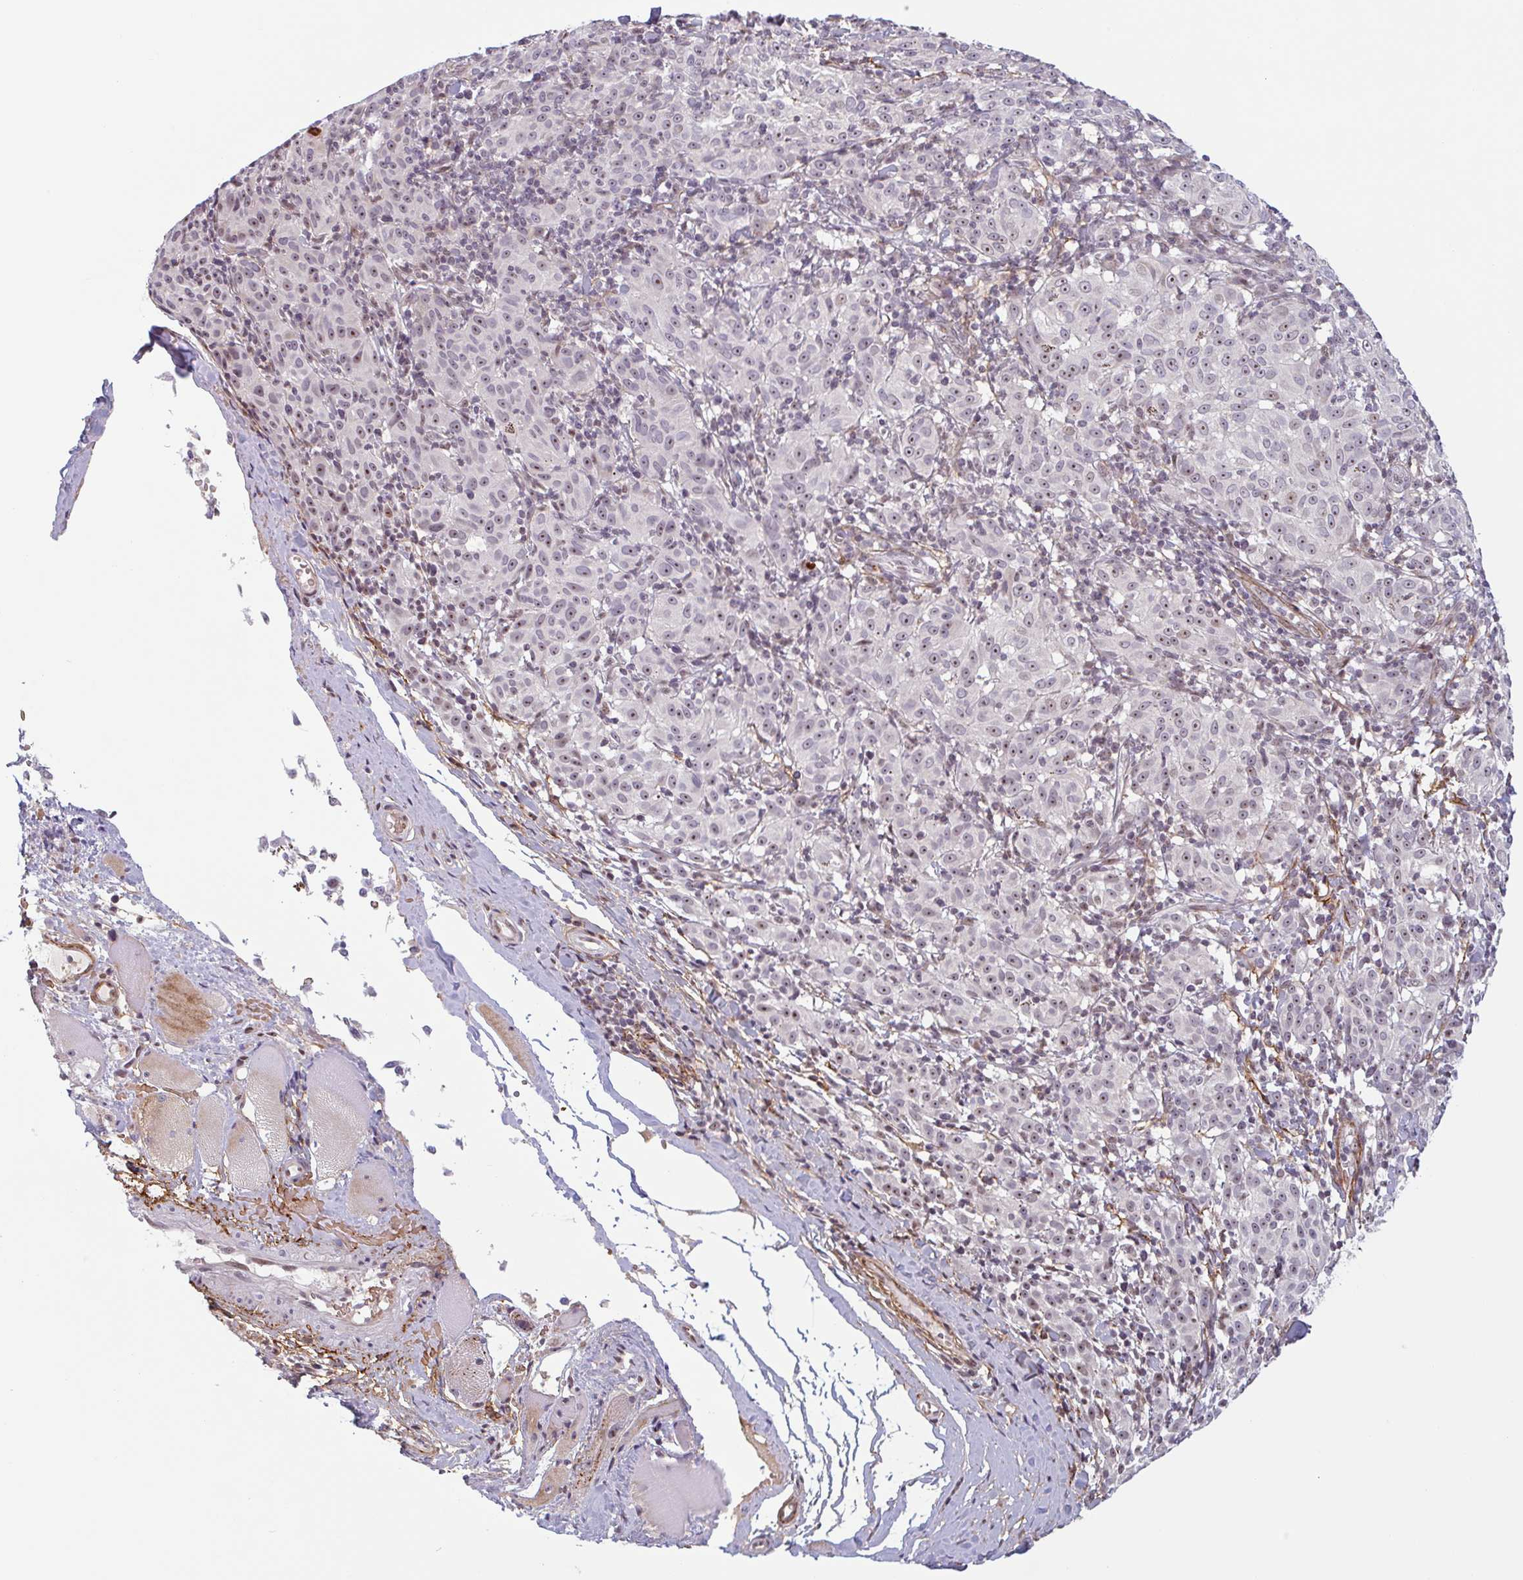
{"staining": {"intensity": "weak", "quantity": "25%-75%", "location": "nuclear"}, "tissue": "melanoma", "cell_type": "Tumor cells", "image_type": "cancer", "snomed": [{"axis": "morphology", "description": "Malignant melanoma, NOS"}, {"axis": "topography", "description": "Skin"}], "caption": "This is a micrograph of immunohistochemistry (IHC) staining of malignant melanoma, which shows weak staining in the nuclear of tumor cells.", "gene": "TMEM119", "patient": {"sex": "female", "age": 72}}